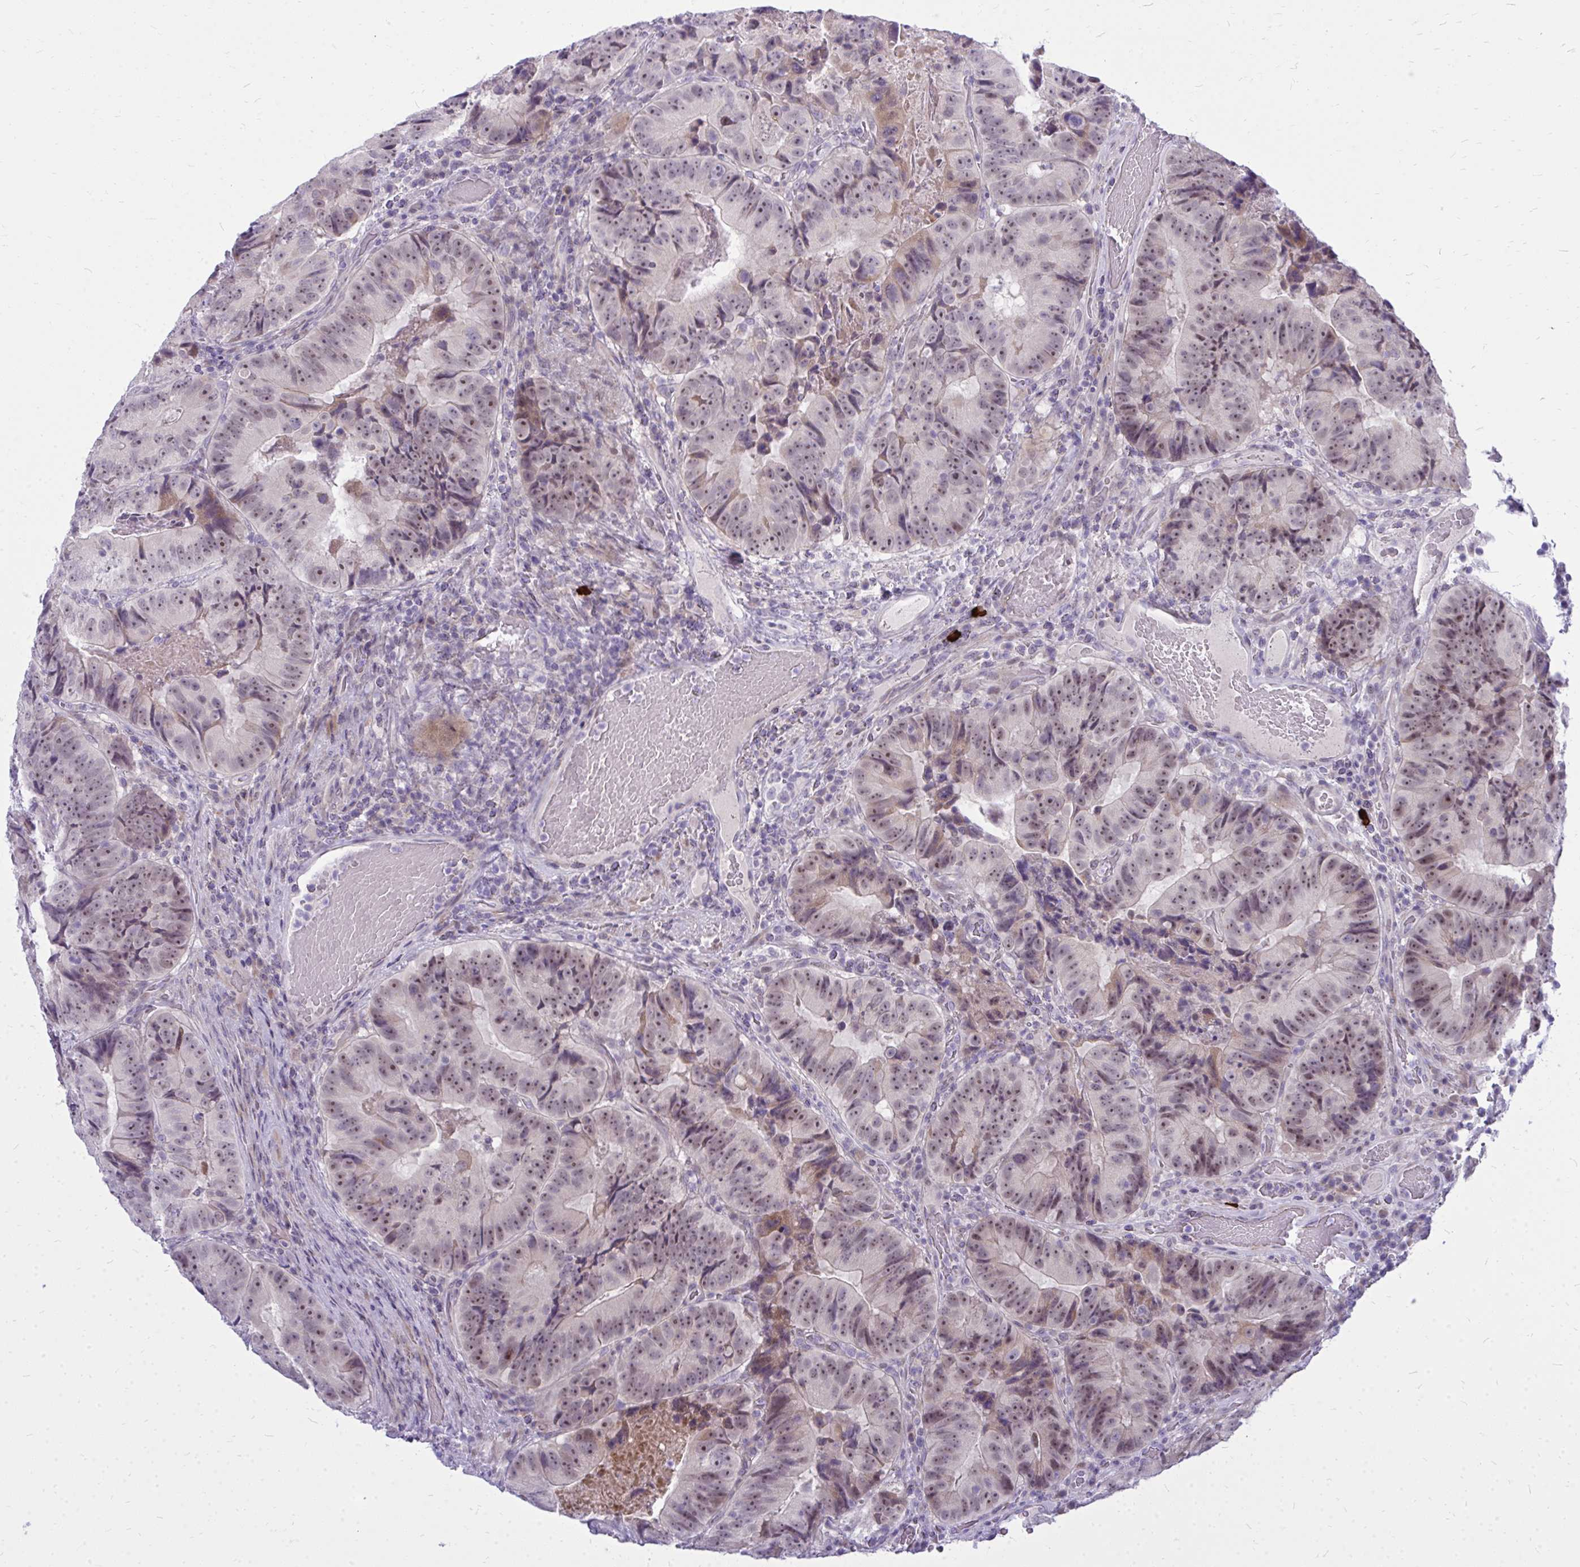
{"staining": {"intensity": "moderate", "quantity": ">75%", "location": "cytoplasmic/membranous,nuclear"}, "tissue": "colorectal cancer", "cell_type": "Tumor cells", "image_type": "cancer", "snomed": [{"axis": "morphology", "description": "Adenocarcinoma, NOS"}, {"axis": "topography", "description": "Colon"}], "caption": "Human colorectal cancer (adenocarcinoma) stained with a protein marker exhibits moderate staining in tumor cells.", "gene": "ZSCAN25", "patient": {"sex": "female", "age": 86}}